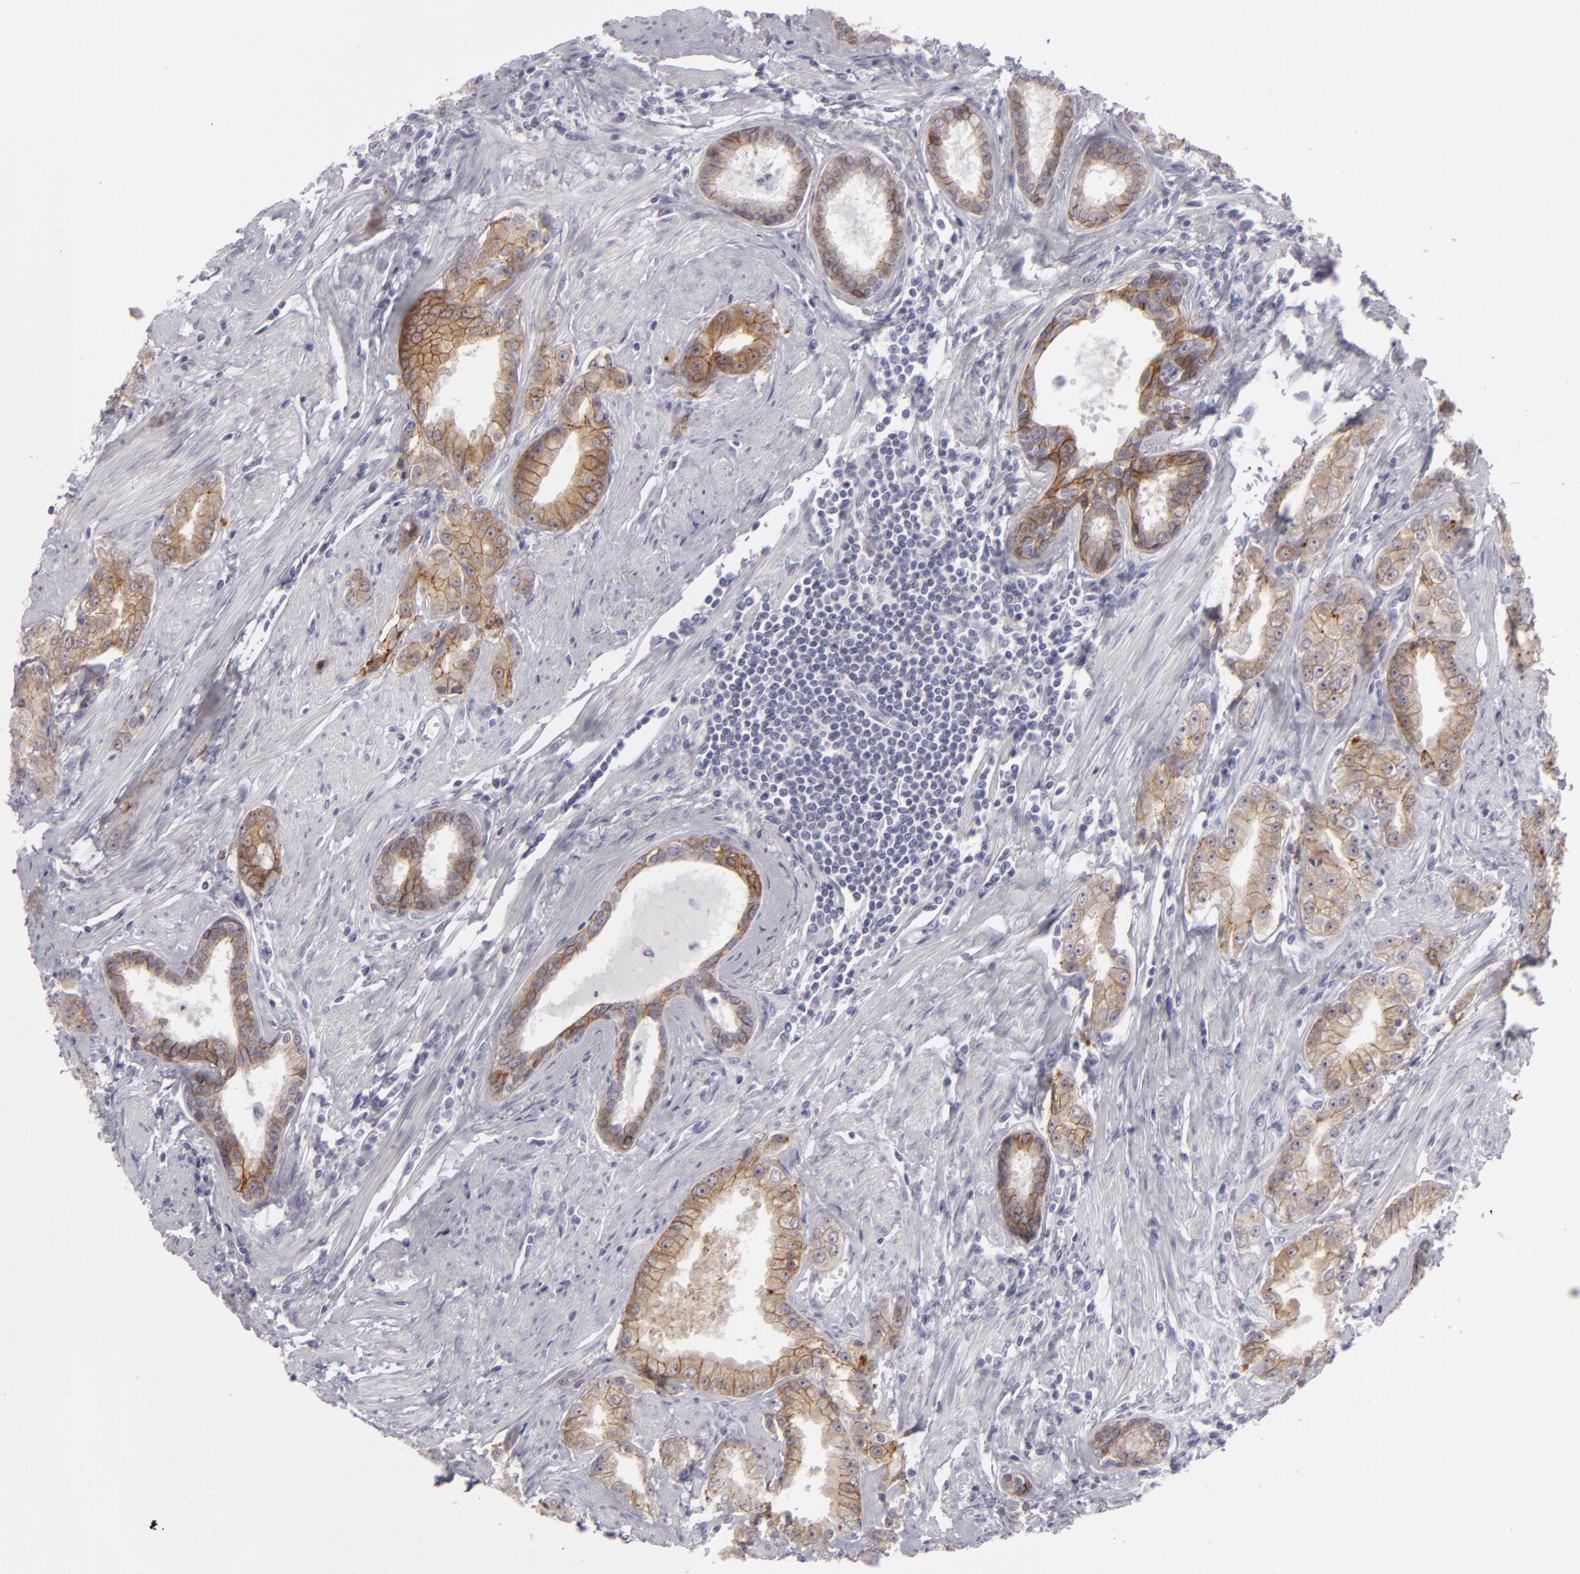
{"staining": {"intensity": "moderate", "quantity": ">75%", "location": "cytoplasmic/membranous"}, "tissue": "prostate cancer", "cell_type": "Tumor cells", "image_type": "cancer", "snomed": [{"axis": "morphology", "description": "Adenocarcinoma, Medium grade"}, {"axis": "topography", "description": "Prostate"}], "caption": "Immunohistochemistry (IHC) histopathology image of adenocarcinoma (medium-grade) (prostate) stained for a protein (brown), which demonstrates medium levels of moderate cytoplasmic/membranous positivity in approximately >75% of tumor cells.", "gene": "JUP", "patient": {"sex": "male", "age": 72}}